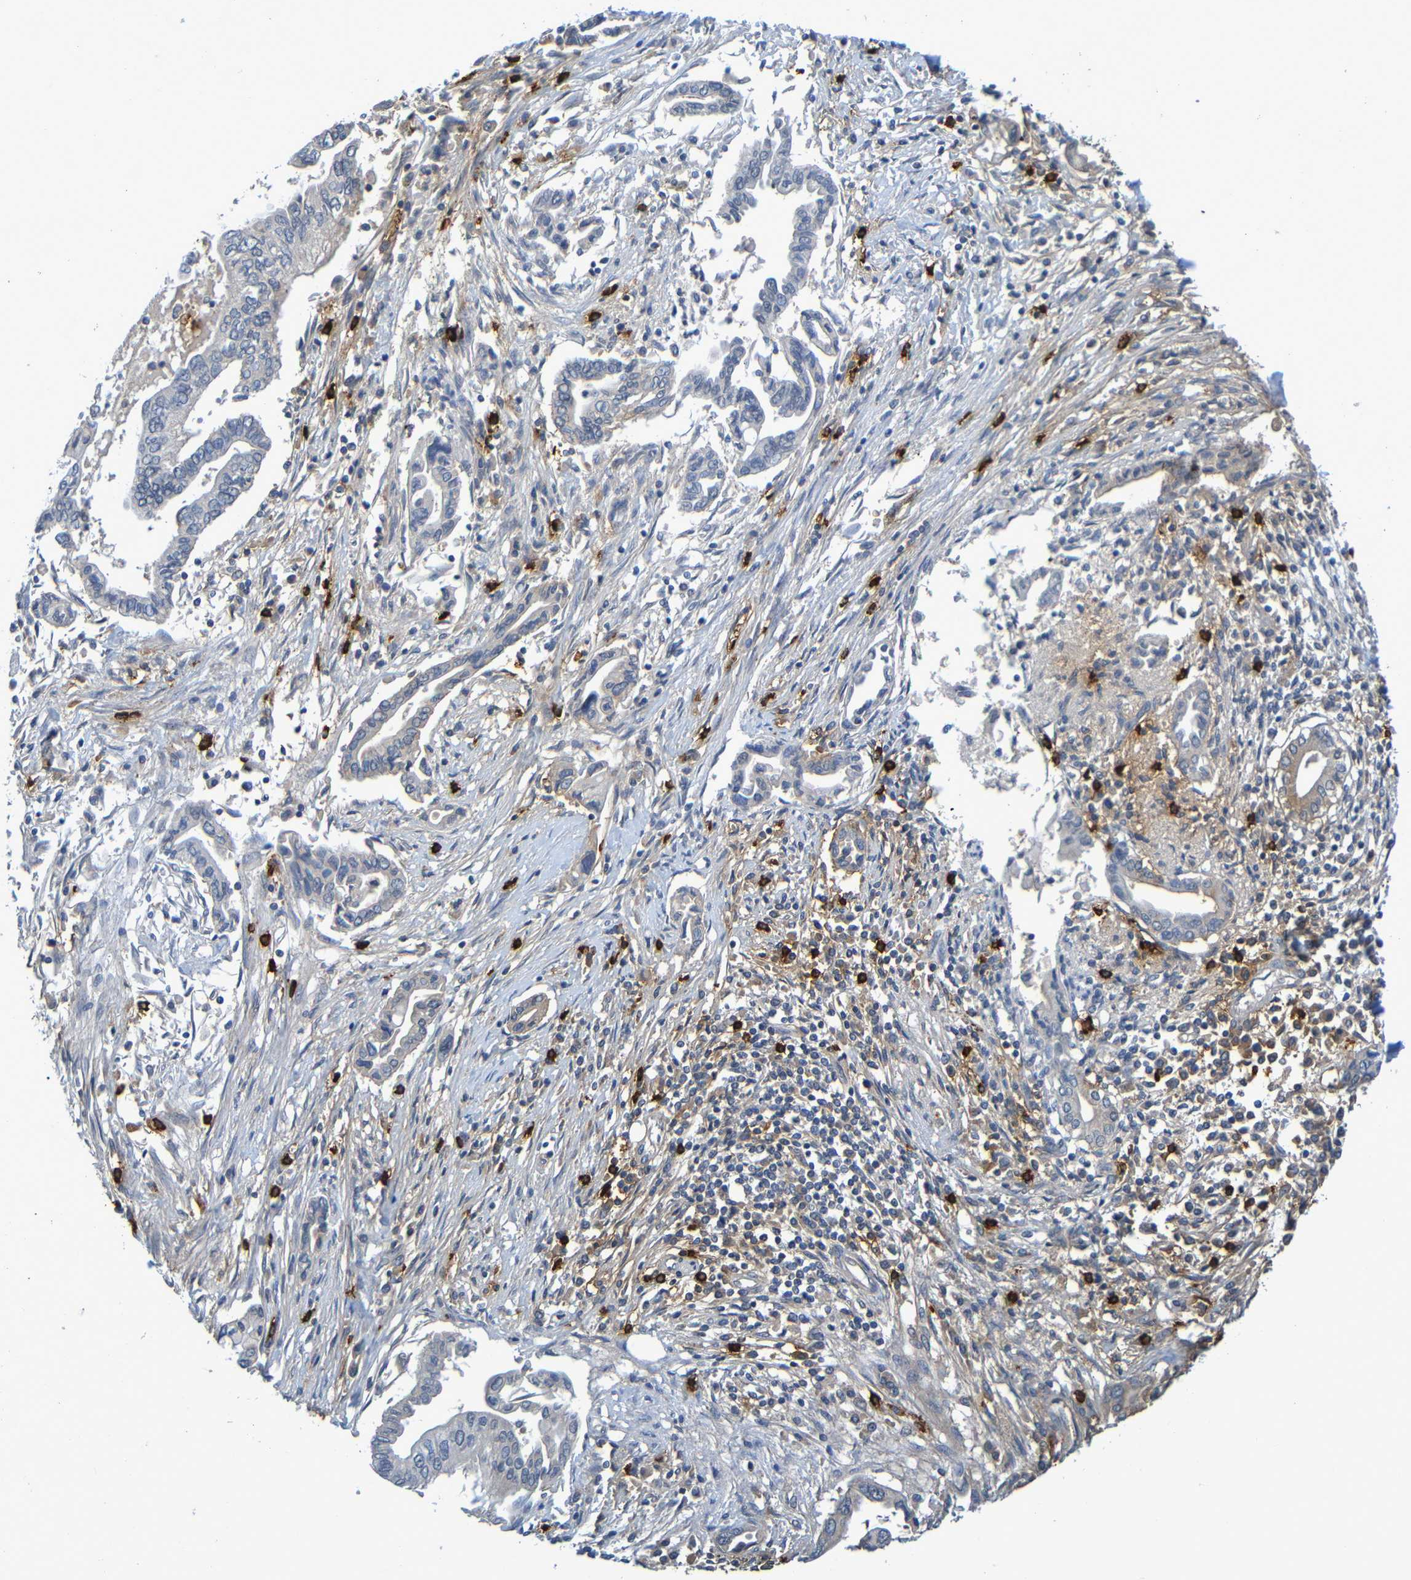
{"staining": {"intensity": "negative", "quantity": "none", "location": "none"}, "tissue": "pancreatic cancer", "cell_type": "Tumor cells", "image_type": "cancer", "snomed": [{"axis": "morphology", "description": "Adenocarcinoma, NOS"}, {"axis": "topography", "description": "Pancreas"}], "caption": "An immunohistochemistry (IHC) micrograph of pancreatic adenocarcinoma is shown. There is no staining in tumor cells of pancreatic adenocarcinoma.", "gene": "C3AR1", "patient": {"sex": "female", "age": 57}}